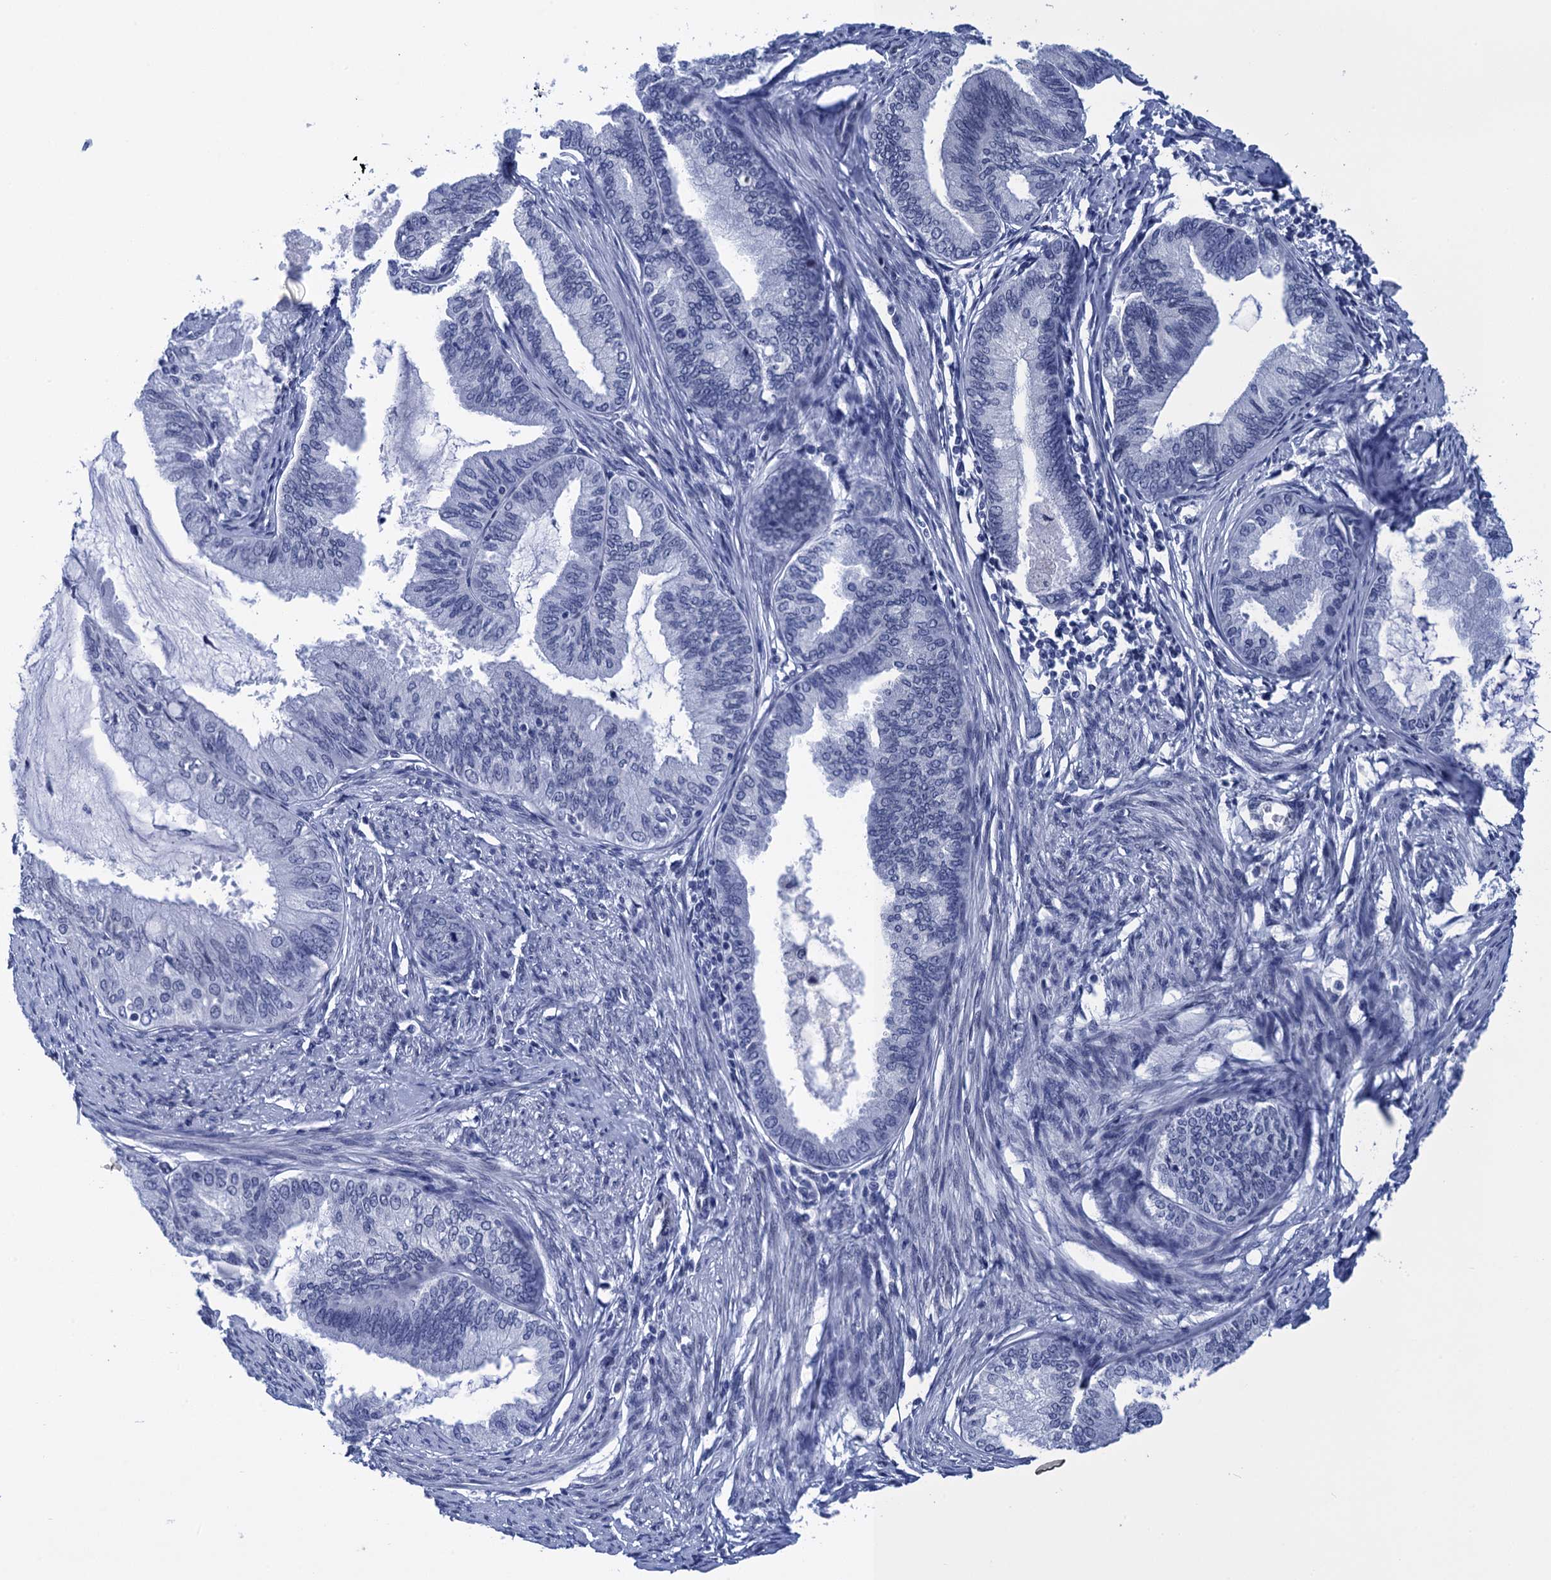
{"staining": {"intensity": "negative", "quantity": "none", "location": "none"}, "tissue": "endometrial cancer", "cell_type": "Tumor cells", "image_type": "cancer", "snomed": [{"axis": "morphology", "description": "Adenocarcinoma, NOS"}, {"axis": "topography", "description": "Endometrium"}], "caption": "IHC histopathology image of human endometrial cancer stained for a protein (brown), which demonstrates no positivity in tumor cells.", "gene": "METTL25", "patient": {"sex": "female", "age": 86}}